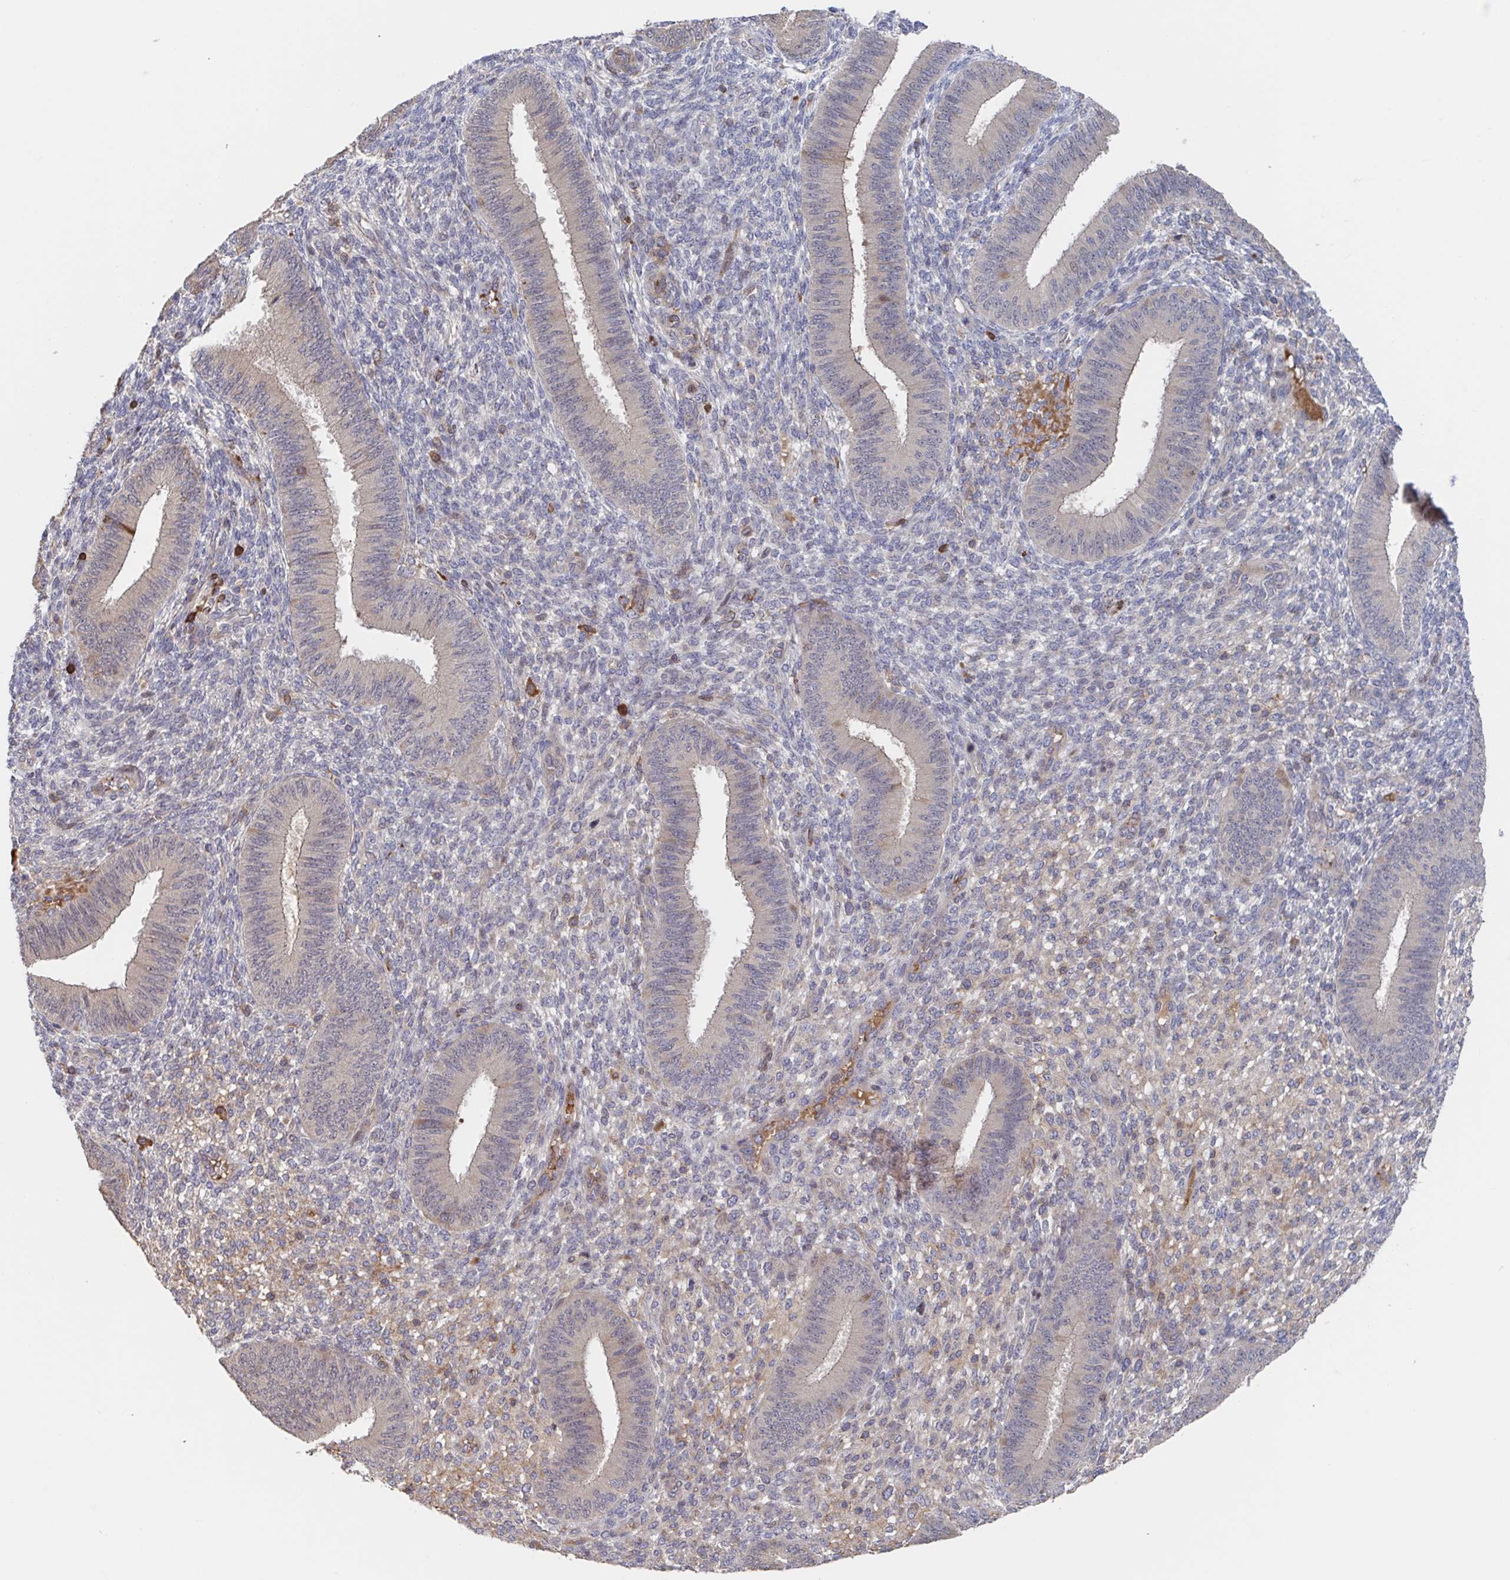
{"staining": {"intensity": "negative", "quantity": "none", "location": "none"}, "tissue": "endometrium", "cell_type": "Cells in endometrial stroma", "image_type": "normal", "snomed": [{"axis": "morphology", "description": "Normal tissue, NOS"}, {"axis": "topography", "description": "Endometrium"}], "caption": "The image reveals no significant staining in cells in endometrial stroma of endometrium.", "gene": "DHRS12", "patient": {"sex": "female", "age": 39}}